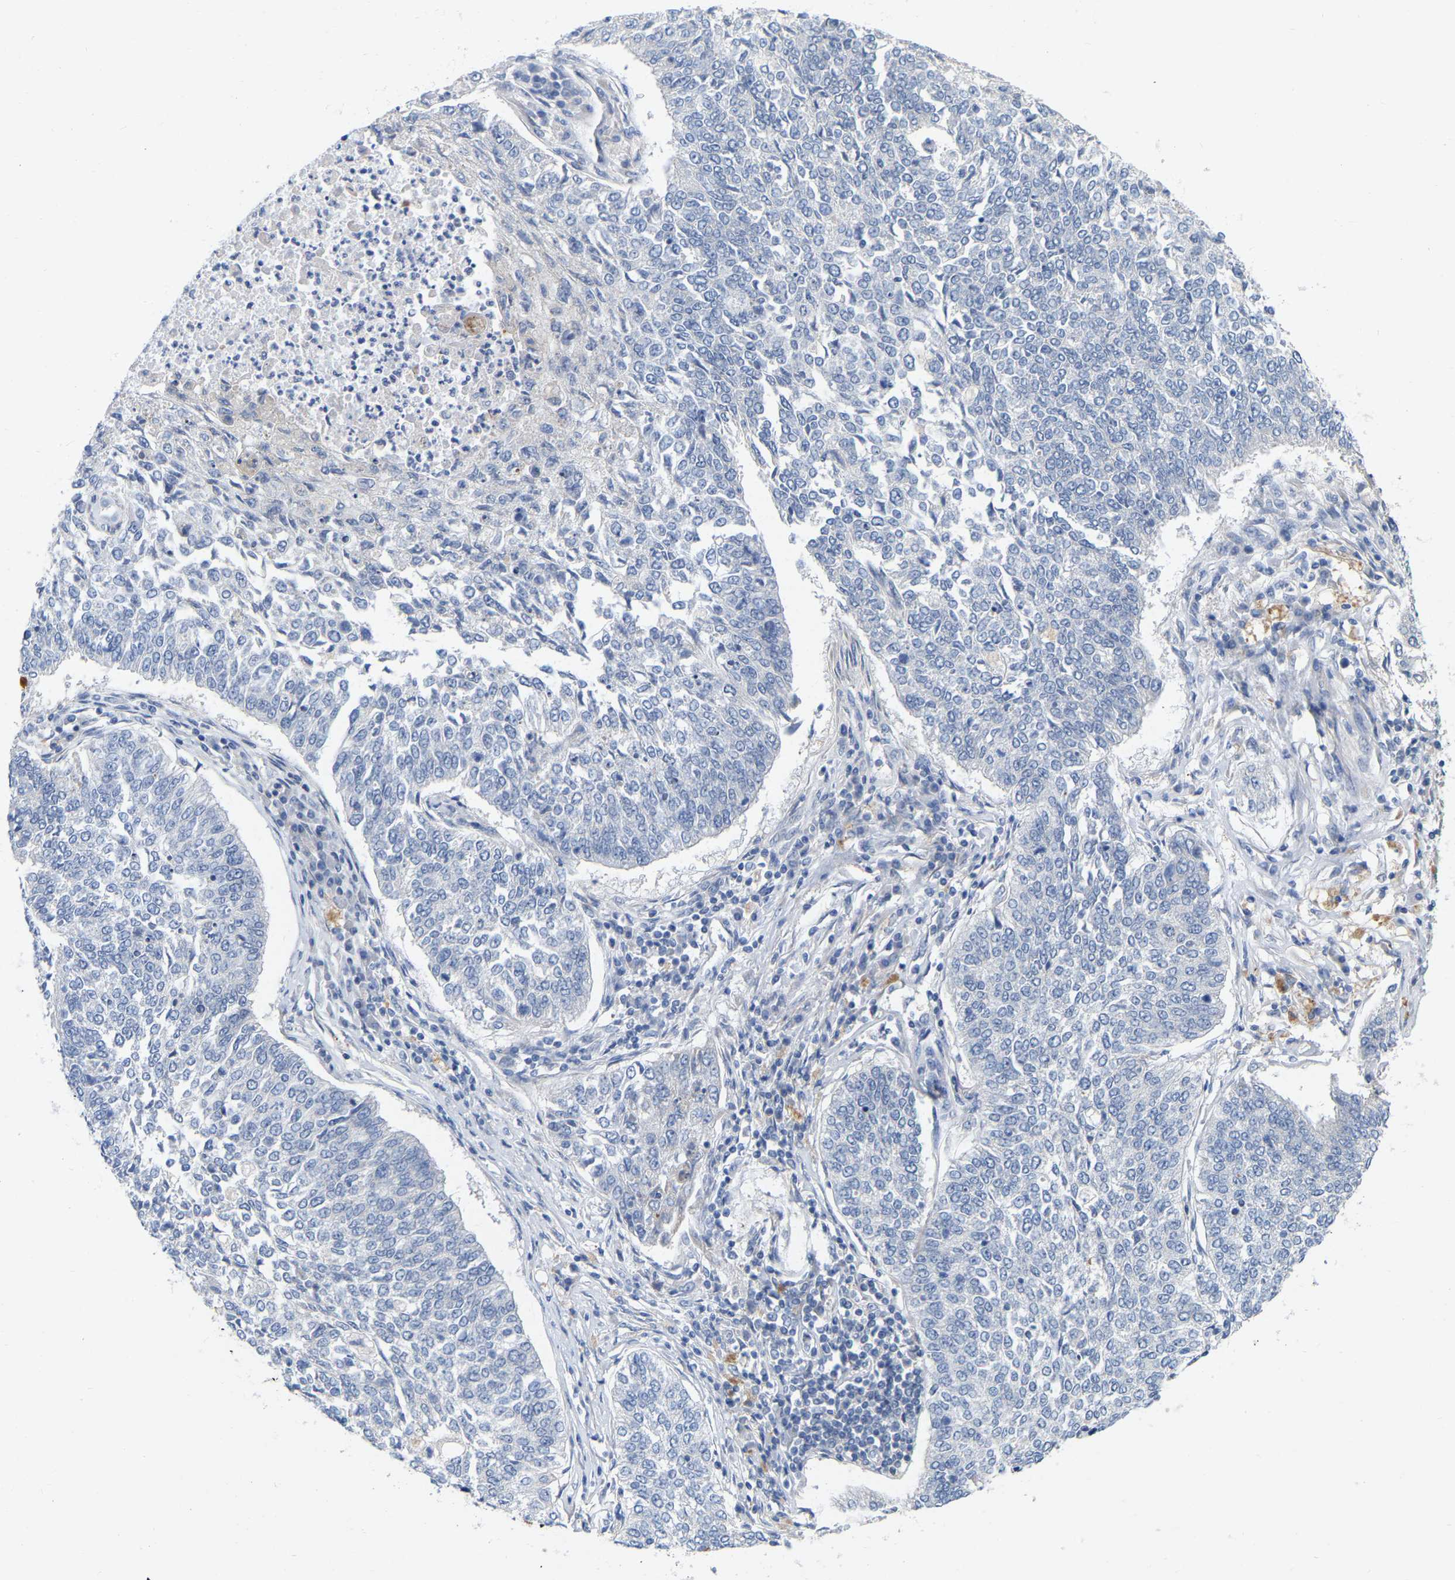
{"staining": {"intensity": "negative", "quantity": "none", "location": "none"}, "tissue": "lung cancer", "cell_type": "Tumor cells", "image_type": "cancer", "snomed": [{"axis": "morphology", "description": "Normal tissue, NOS"}, {"axis": "morphology", "description": "Squamous cell carcinoma, NOS"}, {"axis": "topography", "description": "Cartilage tissue"}, {"axis": "topography", "description": "Bronchus"}, {"axis": "topography", "description": "Lung"}], "caption": "The image exhibits no significant staining in tumor cells of lung cancer (squamous cell carcinoma).", "gene": "WIPI2", "patient": {"sex": "female", "age": 49}}